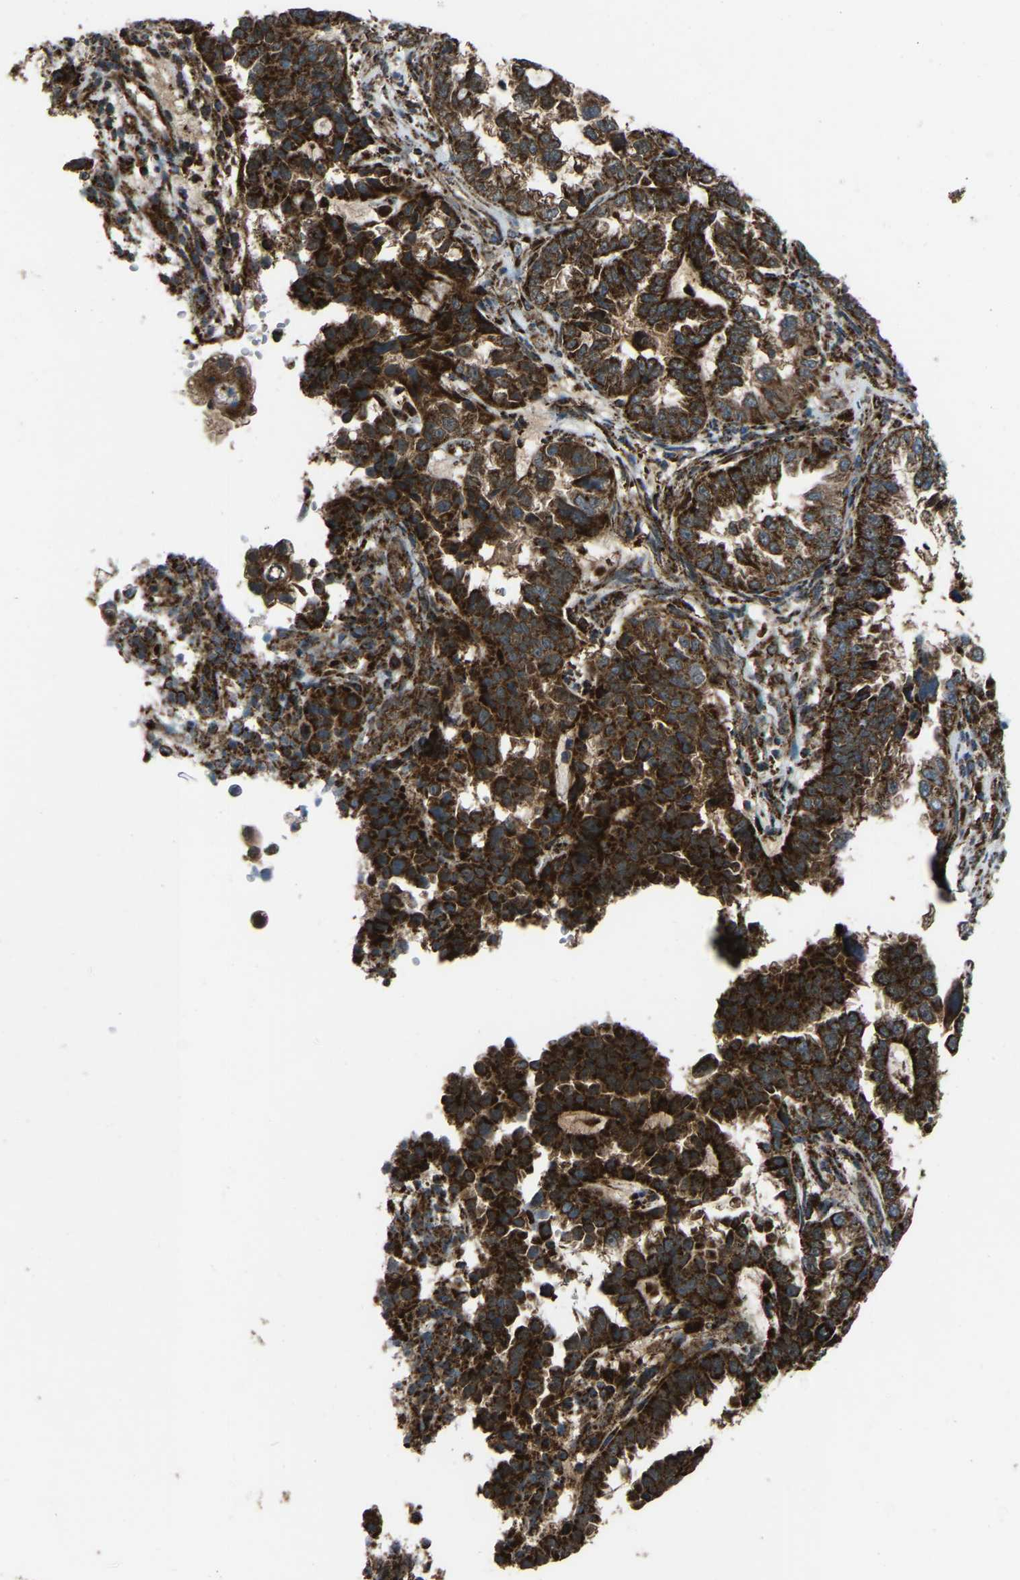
{"staining": {"intensity": "strong", "quantity": ">75%", "location": "cytoplasmic/membranous"}, "tissue": "endometrial cancer", "cell_type": "Tumor cells", "image_type": "cancer", "snomed": [{"axis": "morphology", "description": "Adenocarcinoma, NOS"}, {"axis": "topography", "description": "Endometrium"}], "caption": "High-magnification brightfield microscopy of endometrial adenocarcinoma stained with DAB (3,3'-diaminobenzidine) (brown) and counterstained with hematoxylin (blue). tumor cells exhibit strong cytoplasmic/membranous staining is identified in about>75% of cells.", "gene": "AKR1A1", "patient": {"sex": "female", "age": 85}}